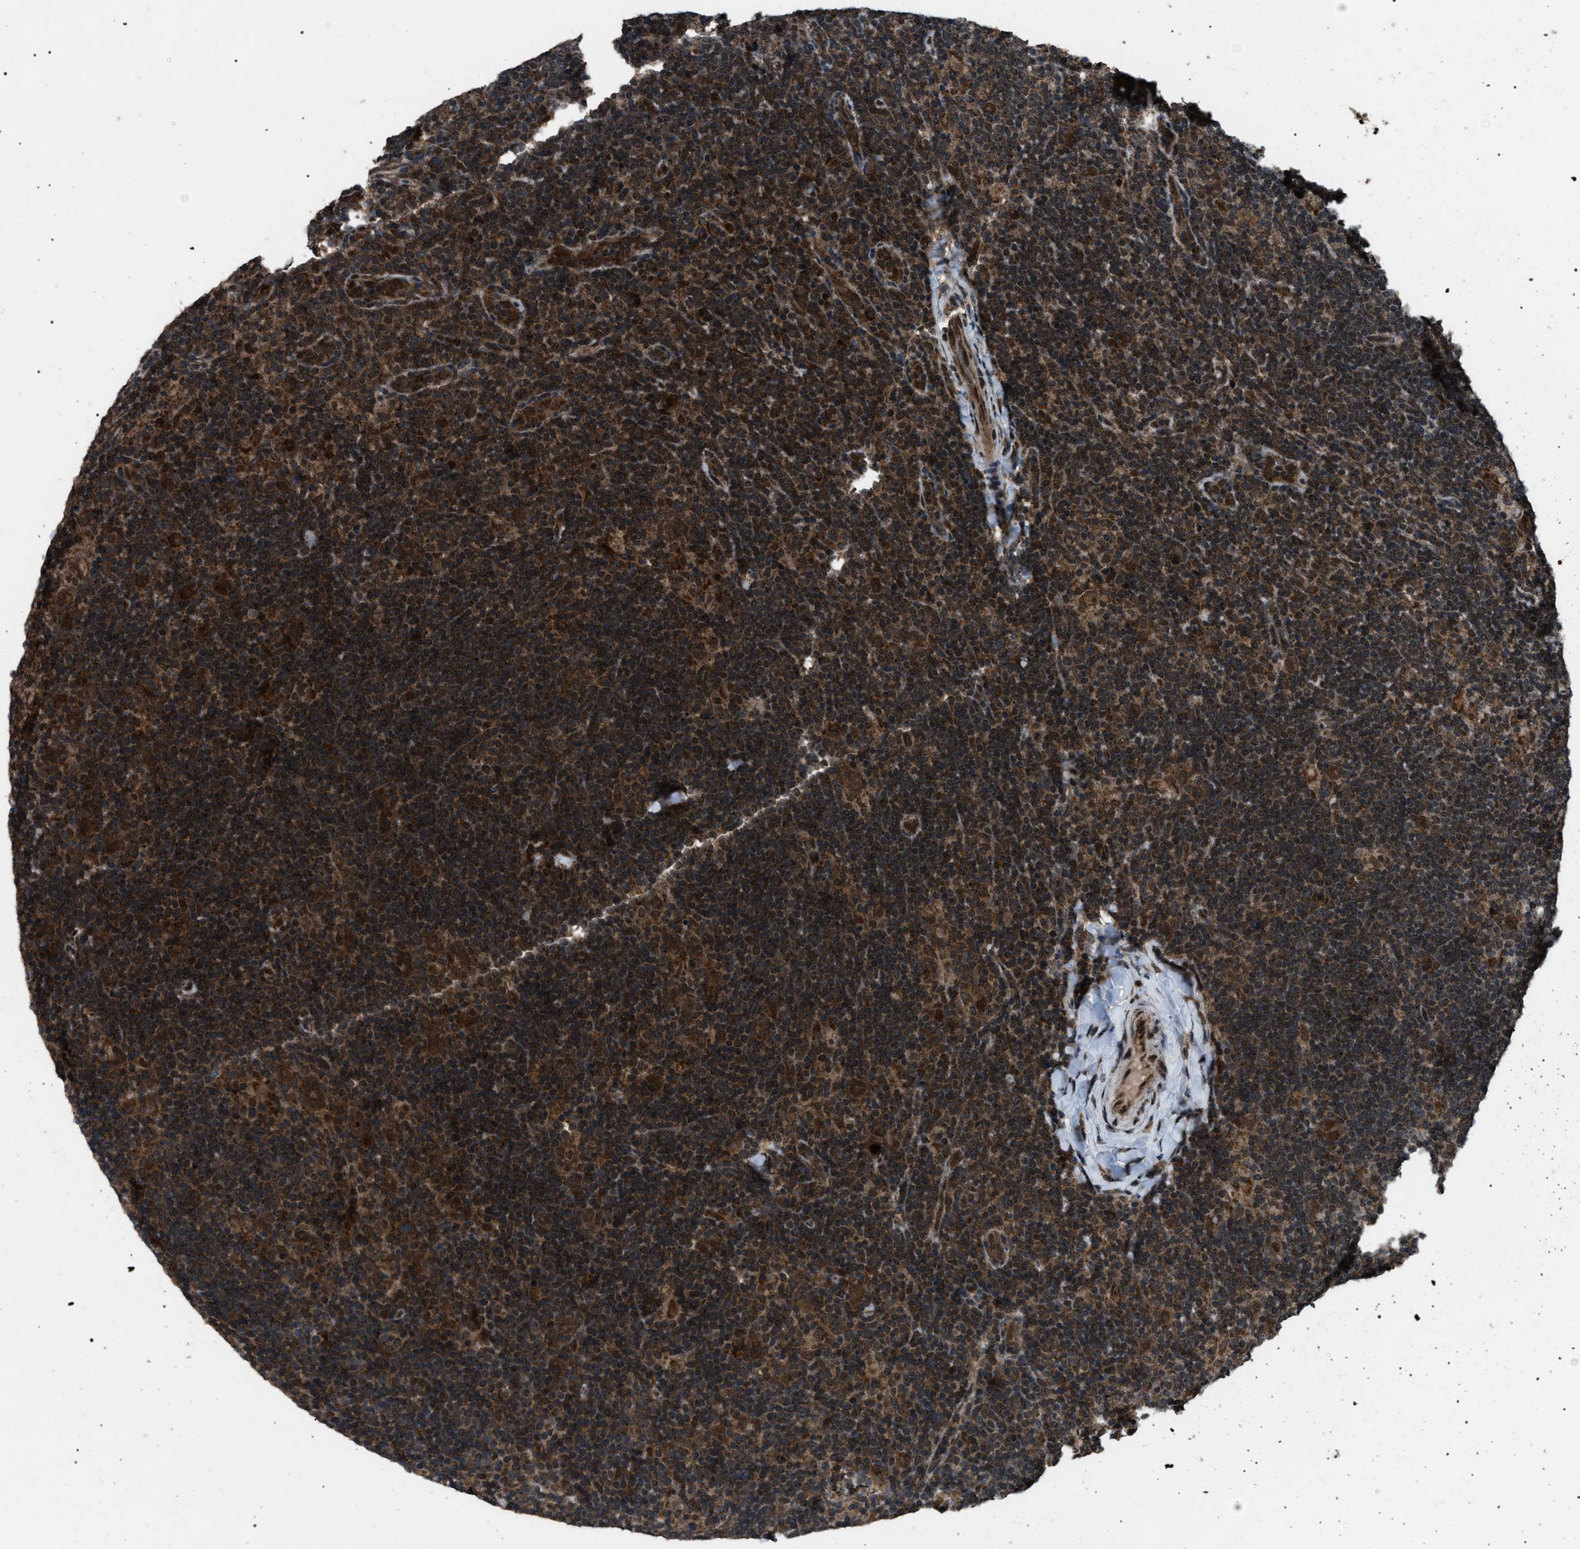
{"staining": {"intensity": "strong", "quantity": ">75%", "location": "cytoplasmic/membranous,nuclear"}, "tissue": "lymphoma", "cell_type": "Tumor cells", "image_type": "cancer", "snomed": [{"axis": "morphology", "description": "Hodgkin's disease, NOS"}, {"axis": "topography", "description": "Lymph node"}], "caption": "IHC micrograph of Hodgkin's disease stained for a protein (brown), which exhibits high levels of strong cytoplasmic/membranous and nuclear staining in about >75% of tumor cells.", "gene": "ZFAND2A", "patient": {"sex": "female", "age": 57}}